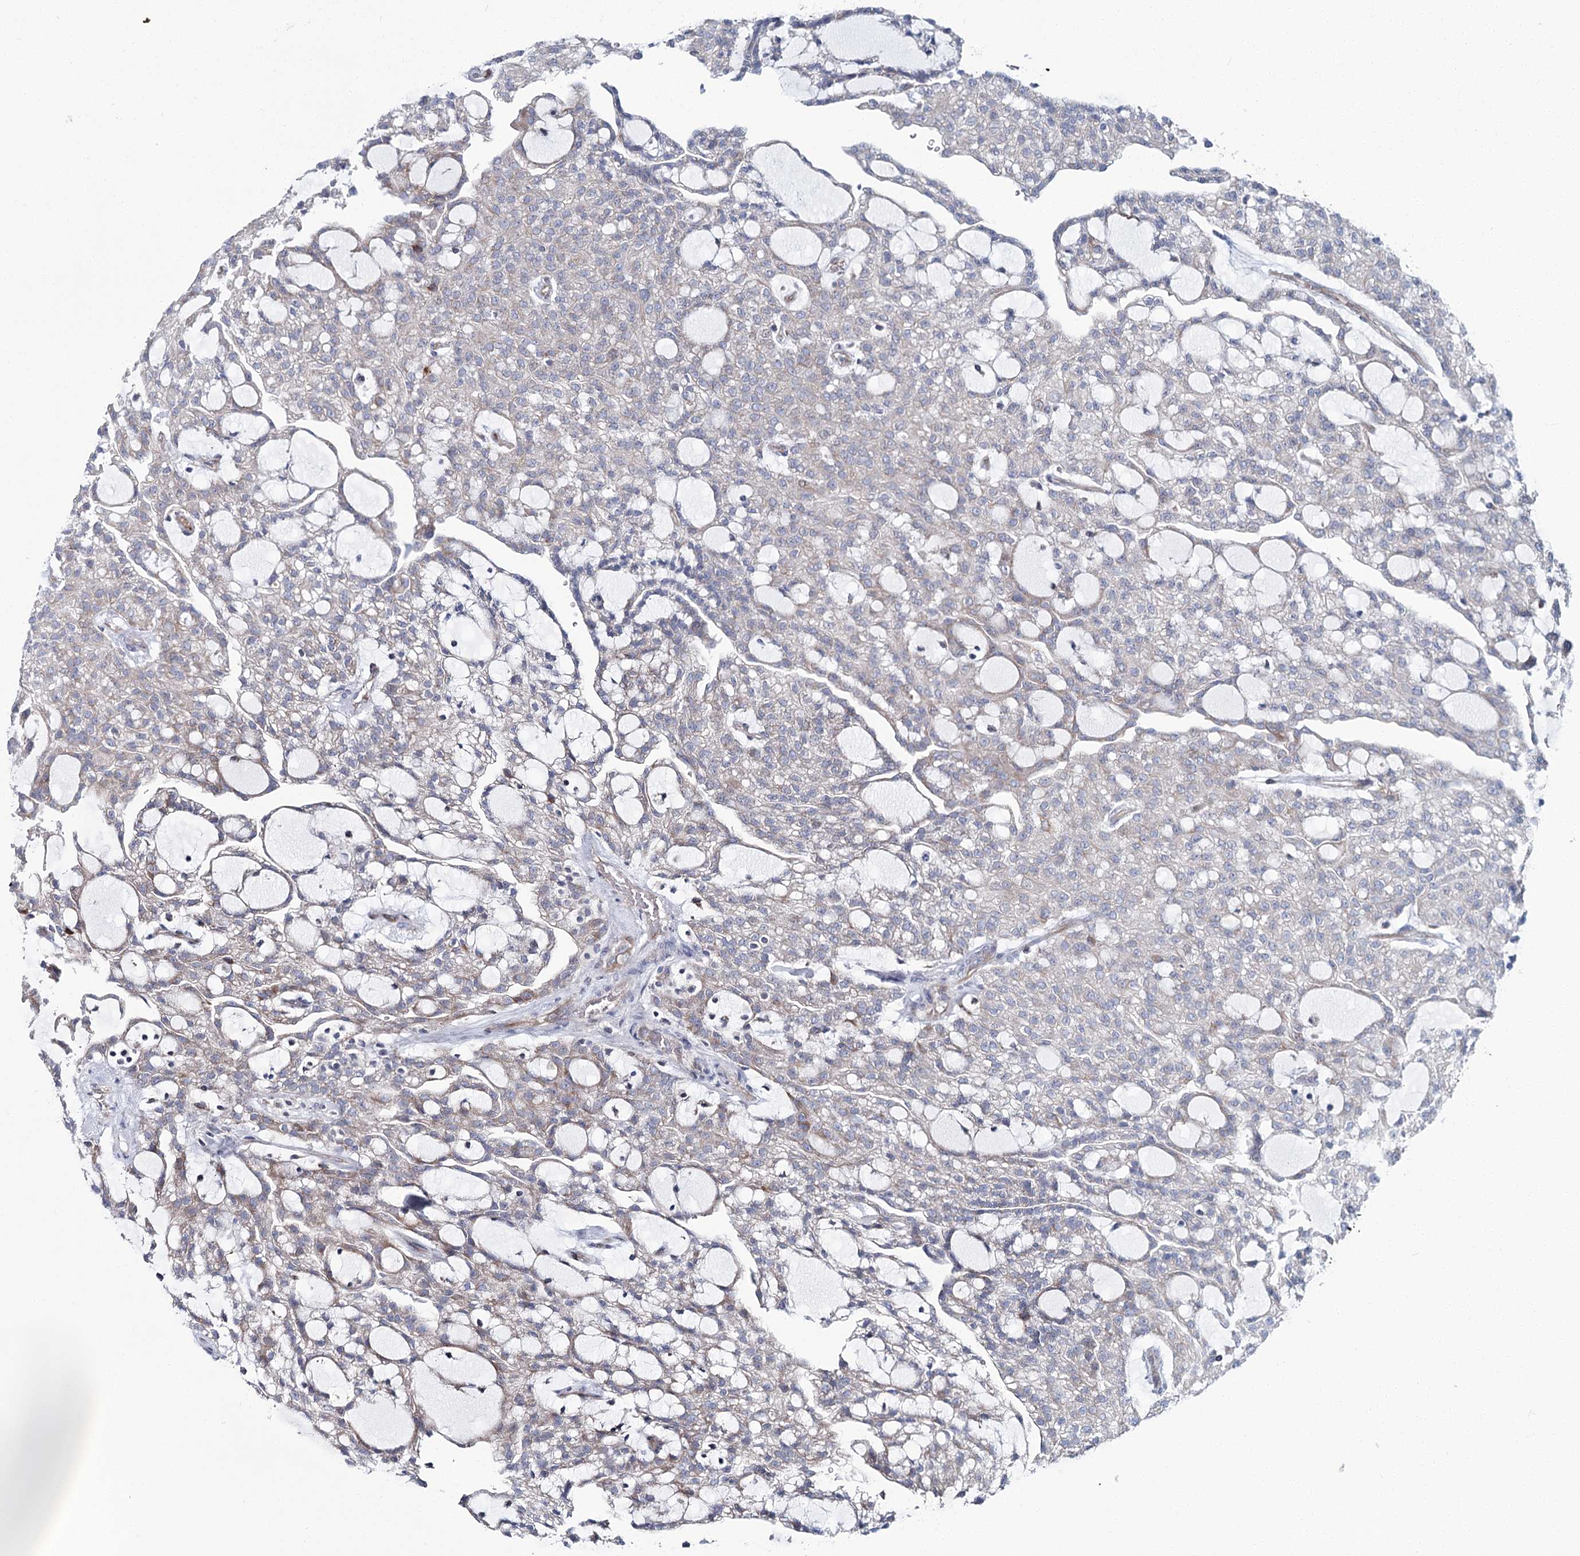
{"staining": {"intensity": "weak", "quantity": "25%-75%", "location": "cytoplasmic/membranous"}, "tissue": "renal cancer", "cell_type": "Tumor cells", "image_type": "cancer", "snomed": [{"axis": "morphology", "description": "Adenocarcinoma, NOS"}, {"axis": "topography", "description": "Kidney"}], "caption": "Human renal cancer (adenocarcinoma) stained for a protein (brown) displays weak cytoplasmic/membranous positive staining in approximately 25%-75% of tumor cells.", "gene": "CPLANE1", "patient": {"sex": "male", "age": 63}}